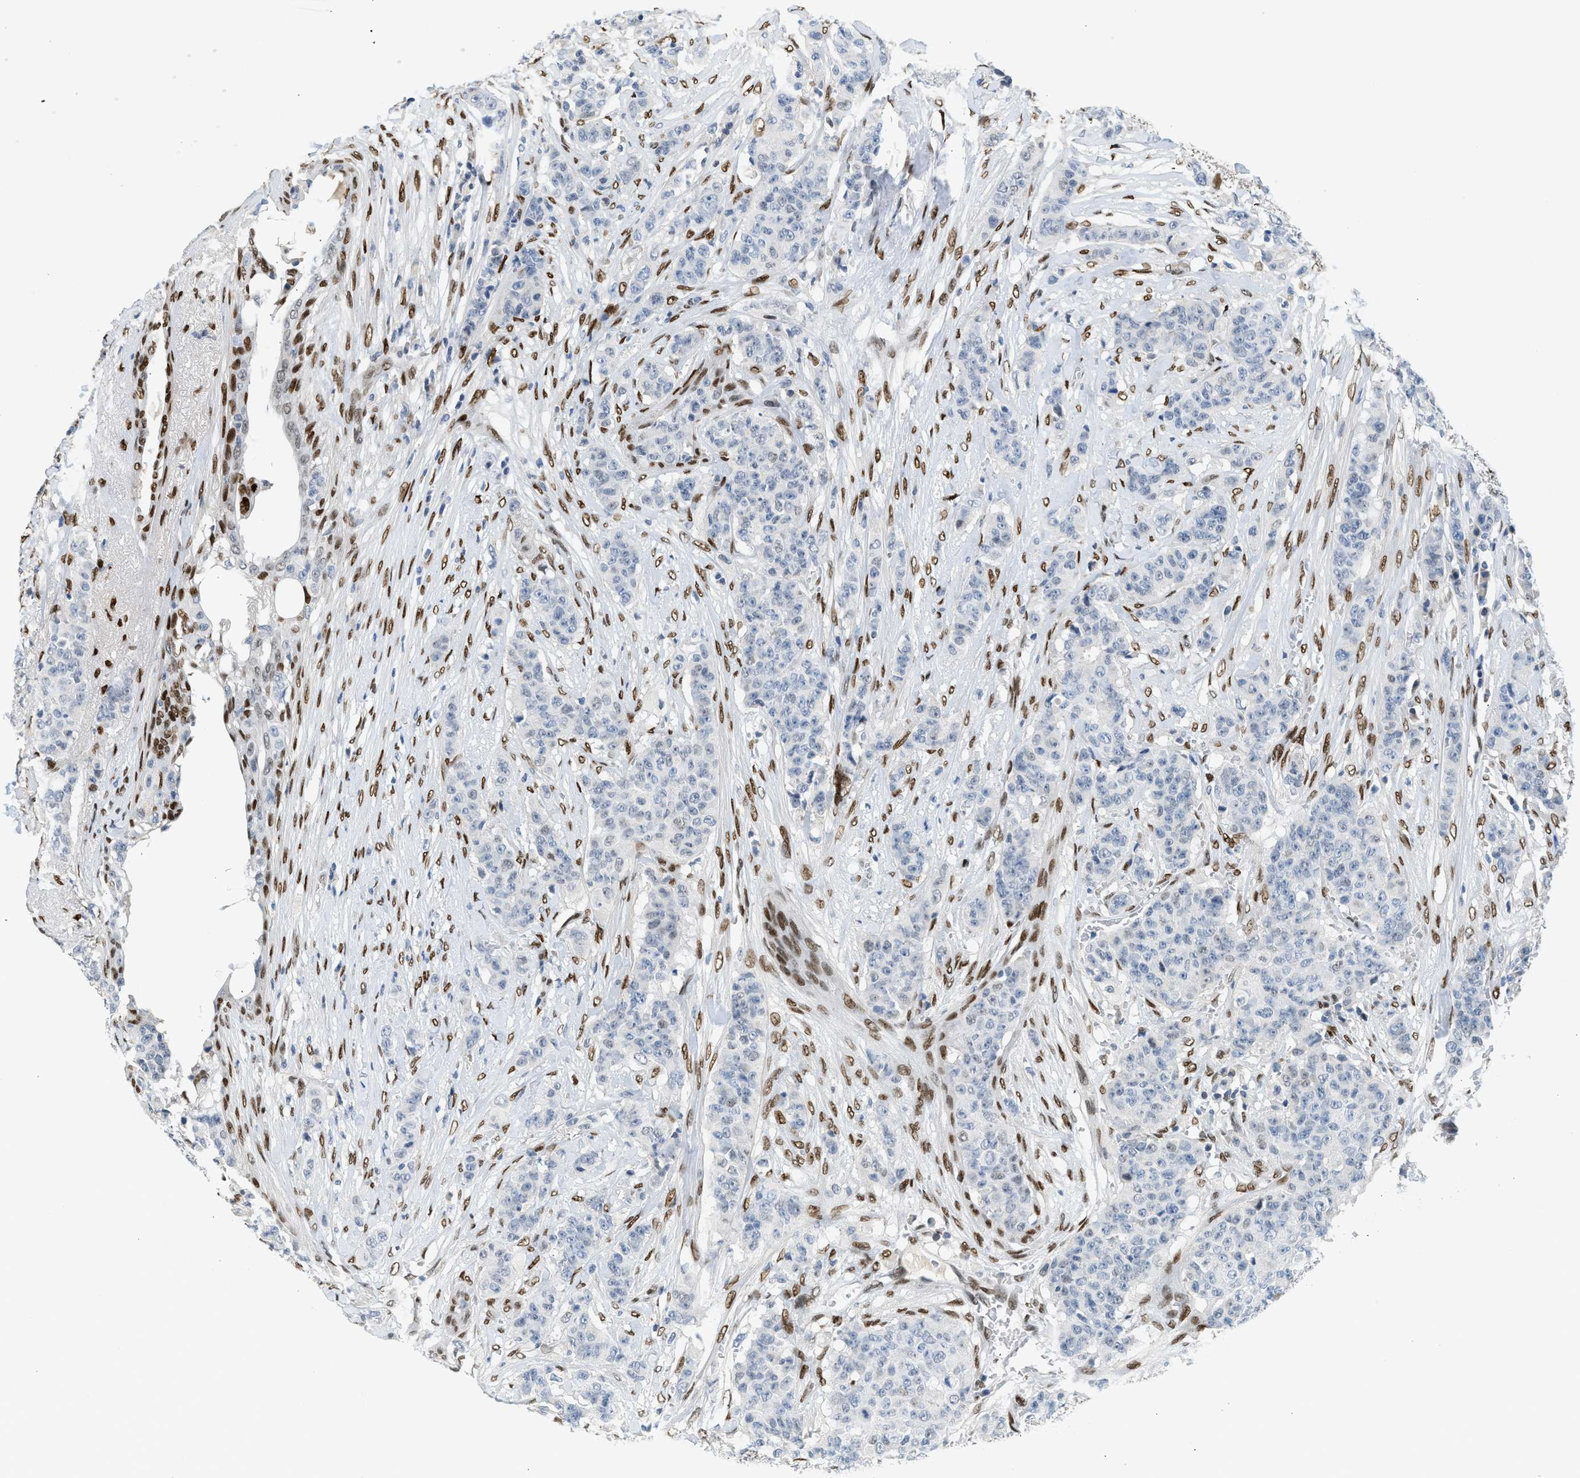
{"staining": {"intensity": "negative", "quantity": "none", "location": "none"}, "tissue": "breast cancer", "cell_type": "Tumor cells", "image_type": "cancer", "snomed": [{"axis": "morphology", "description": "Normal tissue, NOS"}, {"axis": "morphology", "description": "Duct carcinoma"}, {"axis": "topography", "description": "Breast"}], "caption": "Tumor cells show no significant positivity in intraductal carcinoma (breast).", "gene": "ZBTB20", "patient": {"sex": "female", "age": 40}}